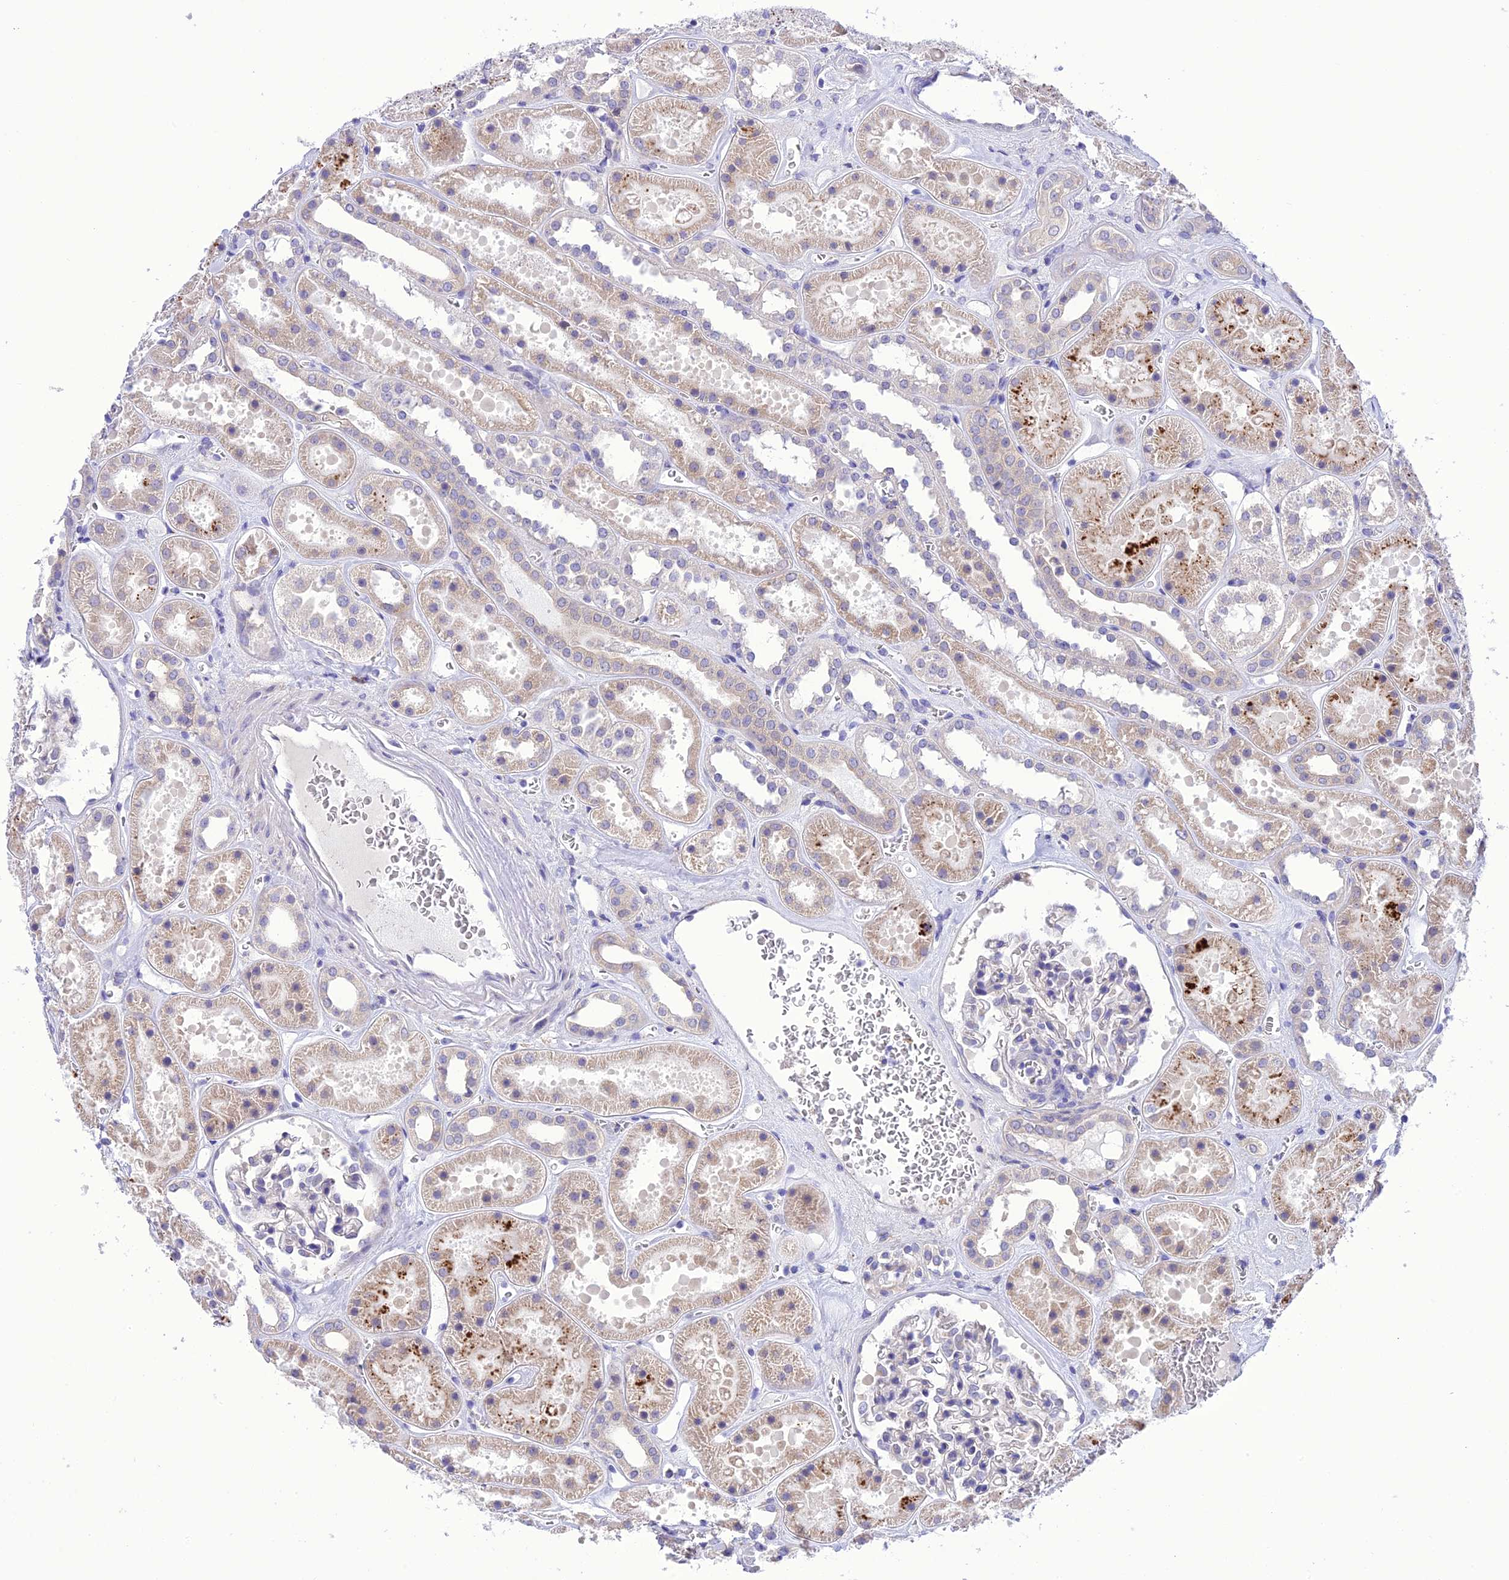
{"staining": {"intensity": "negative", "quantity": "none", "location": "none"}, "tissue": "kidney", "cell_type": "Cells in glomeruli", "image_type": "normal", "snomed": [{"axis": "morphology", "description": "Normal tissue, NOS"}, {"axis": "topography", "description": "Kidney"}], "caption": "Immunohistochemistry (IHC) micrograph of unremarkable human kidney stained for a protein (brown), which reveals no expression in cells in glomeruli. Brightfield microscopy of immunohistochemistry stained with DAB (3,3'-diaminobenzidine) (brown) and hematoxylin (blue), captured at high magnification.", "gene": "RNF126", "patient": {"sex": "female", "age": 41}}